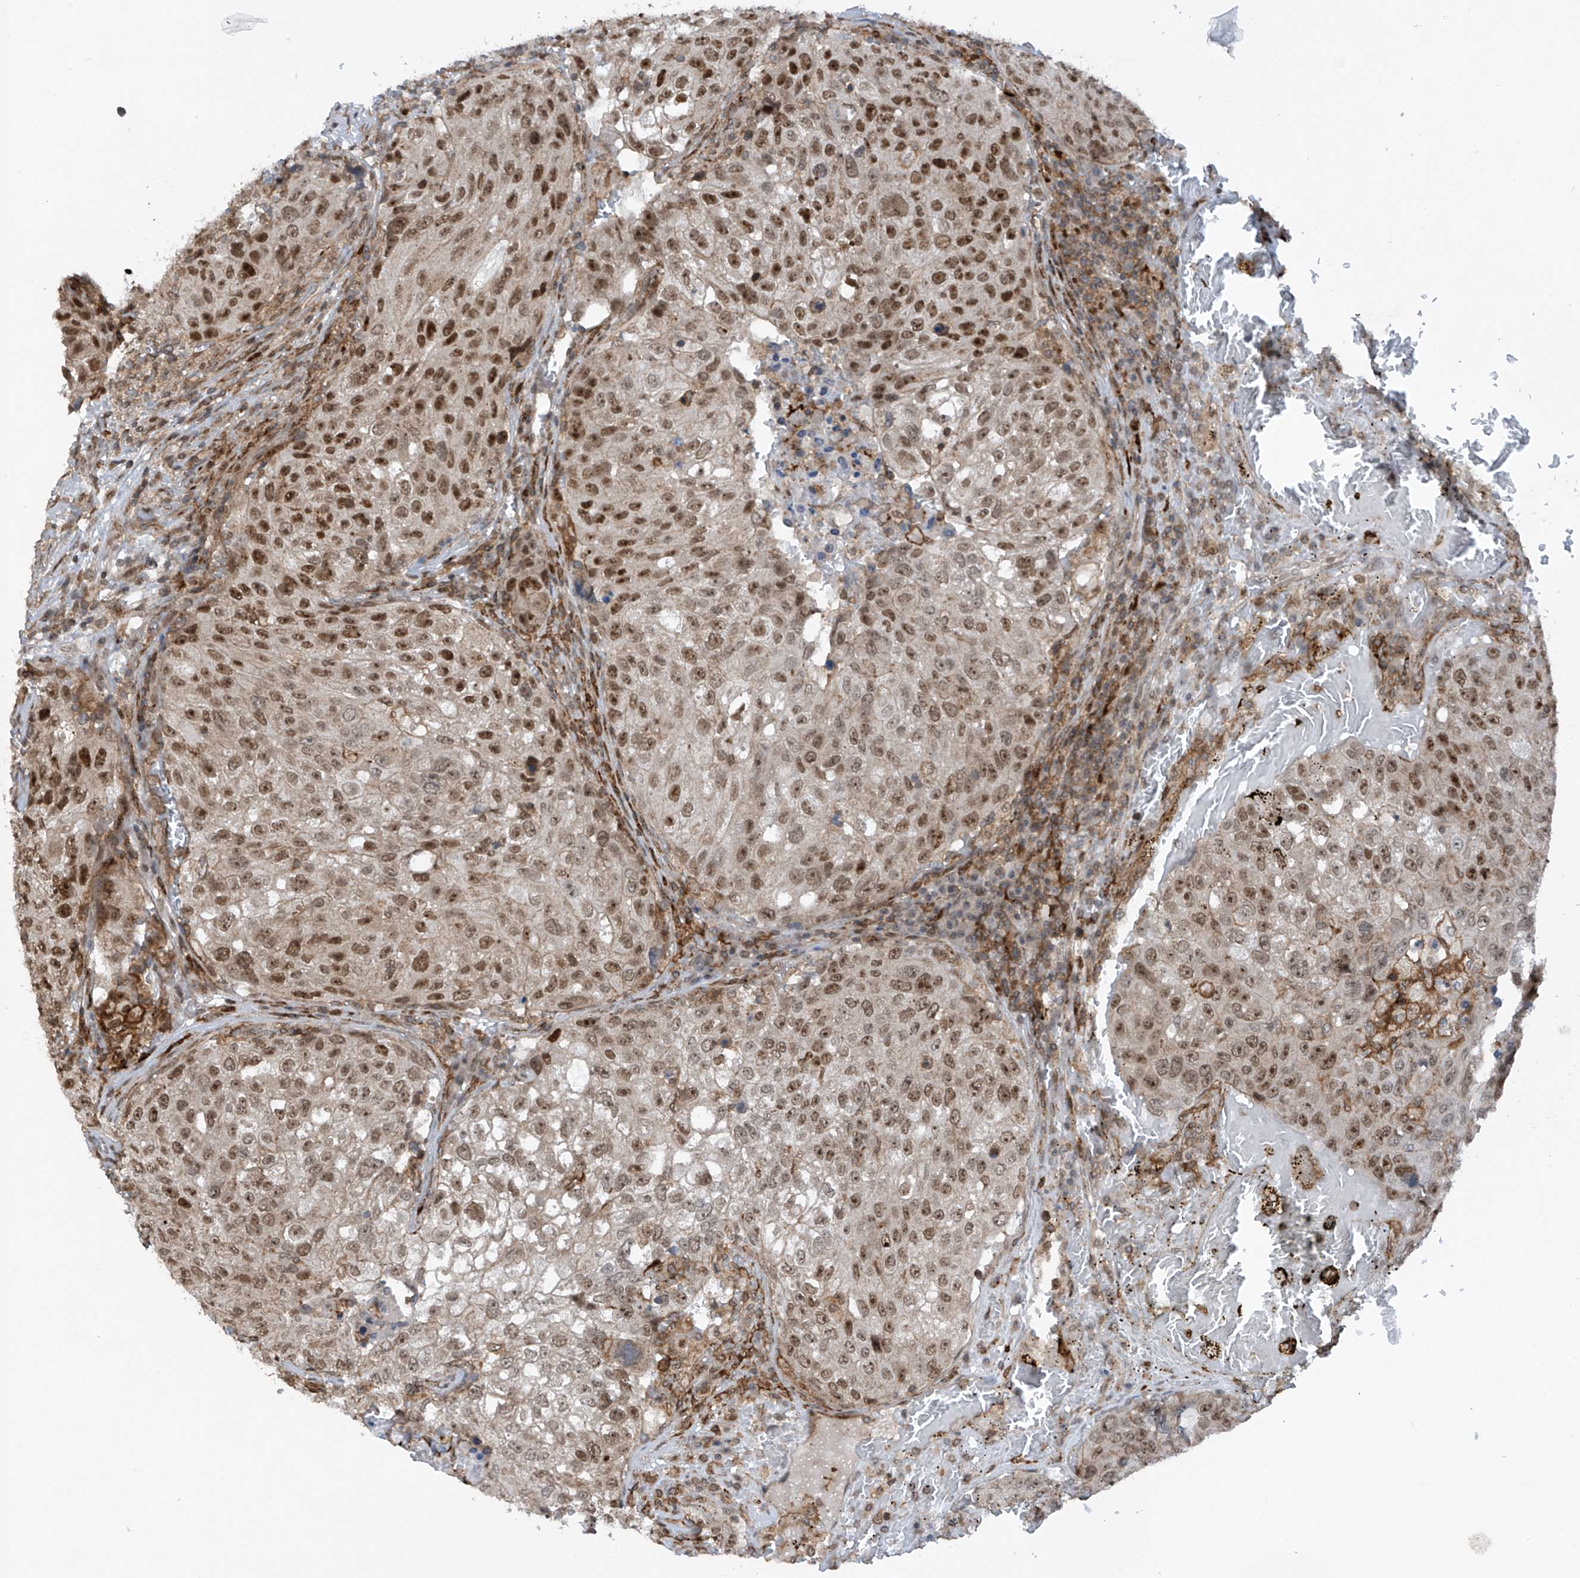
{"staining": {"intensity": "moderate", "quantity": "25%-75%", "location": "nuclear"}, "tissue": "urothelial cancer", "cell_type": "Tumor cells", "image_type": "cancer", "snomed": [{"axis": "morphology", "description": "Urothelial carcinoma, High grade"}, {"axis": "topography", "description": "Lymph node"}, {"axis": "topography", "description": "Urinary bladder"}], "caption": "The photomicrograph shows a brown stain indicating the presence of a protein in the nuclear of tumor cells in urothelial cancer. (Stains: DAB in brown, nuclei in blue, Microscopy: brightfield microscopy at high magnification).", "gene": "REPIN1", "patient": {"sex": "male", "age": 51}}